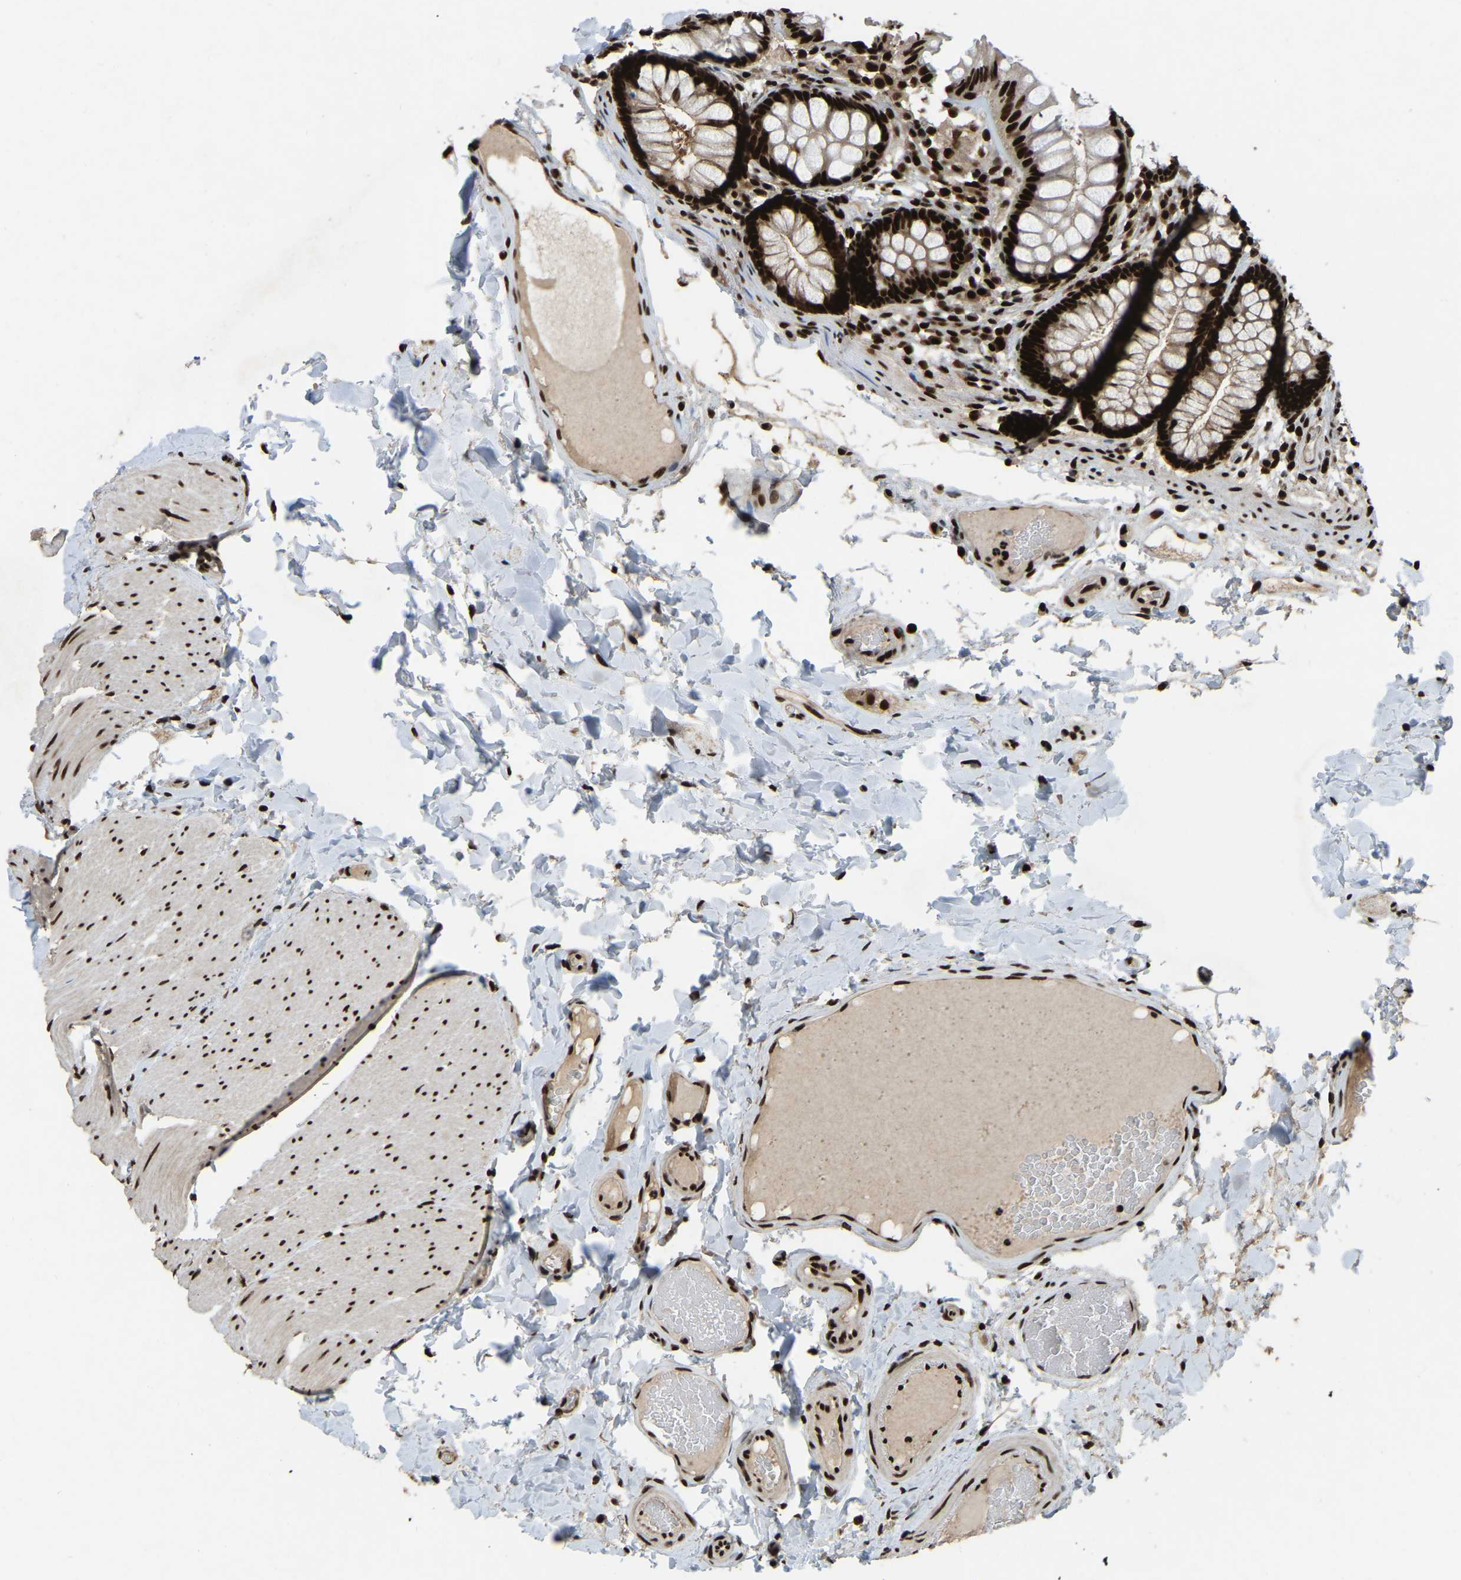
{"staining": {"intensity": "strong", "quantity": ">75%", "location": "nuclear"}, "tissue": "colon", "cell_type": "Endothelial cells", "image_type": "normal", "snomed": [{"axis": "morphology", "description": "Normal tissue, NOS"}, {"axis": "topography", "description": "Colon"}], "caption": "The image reveals immunohistochemical staining of benign colon. There is strong nuclear staining is appreciated in about >75% of endothelial cells.", "gene": "TBL1XR1", "patient": {"sex": "female", "age": 56}}